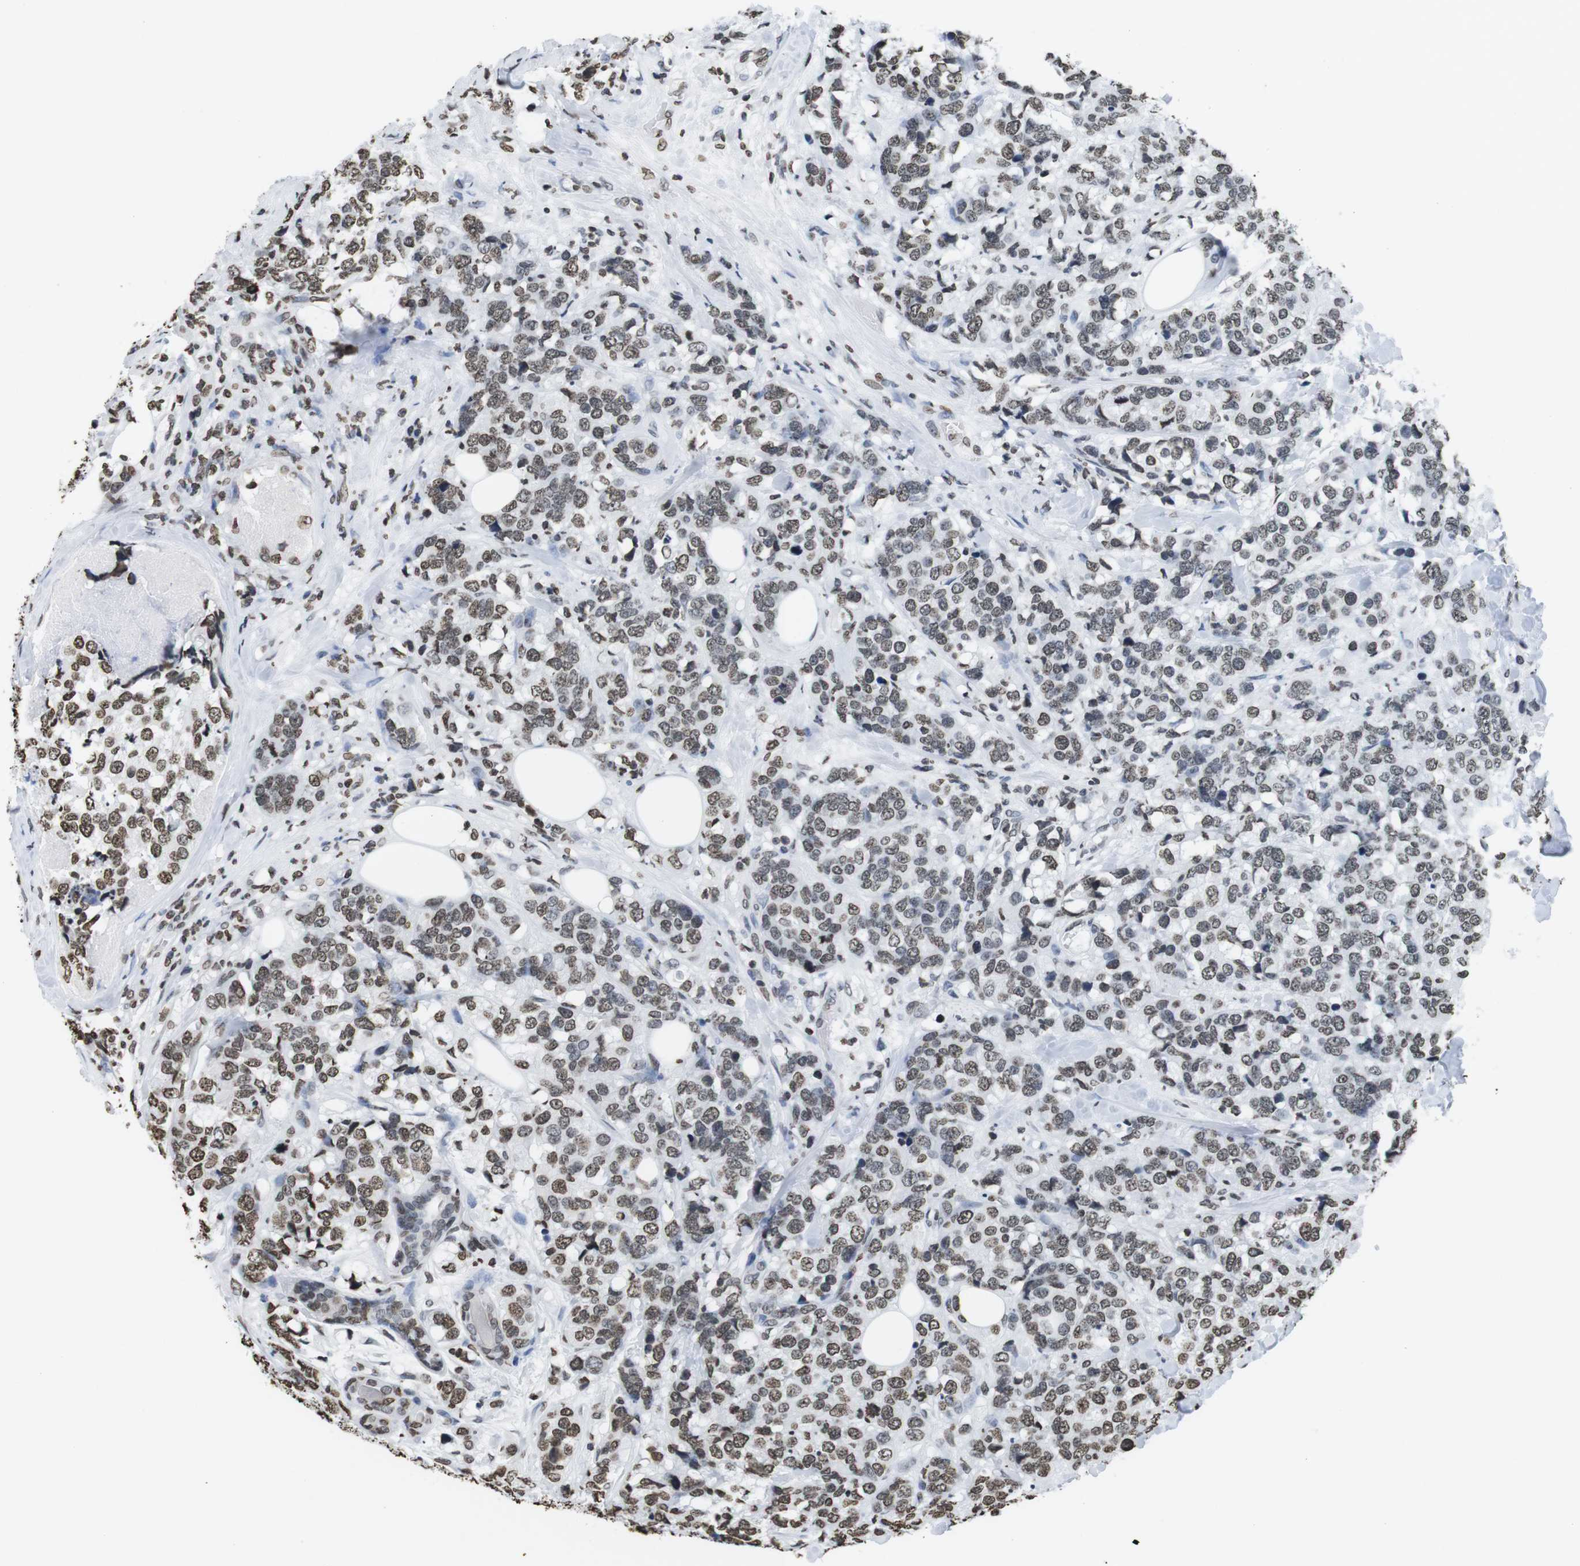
{"staining": {"intensity": "moderate", "quantity": ">75%", "location": "nuclear"}, "tissue": "breast cancer", "cell_type": "Tumor cells", "image_type": "cancer", "snomed": [{"axis": "morphology", "description": "Lobular carcinoma"}, {"axis": "topography", "description": "Breast"}], "caption": "Moderate nuclear staining for a protein is present in about >75% of tumor cells of breast cancer (lobular carcinoma) using IHC.", "gene": "BSX", "patient": {"sex": "female", "age": 59}}